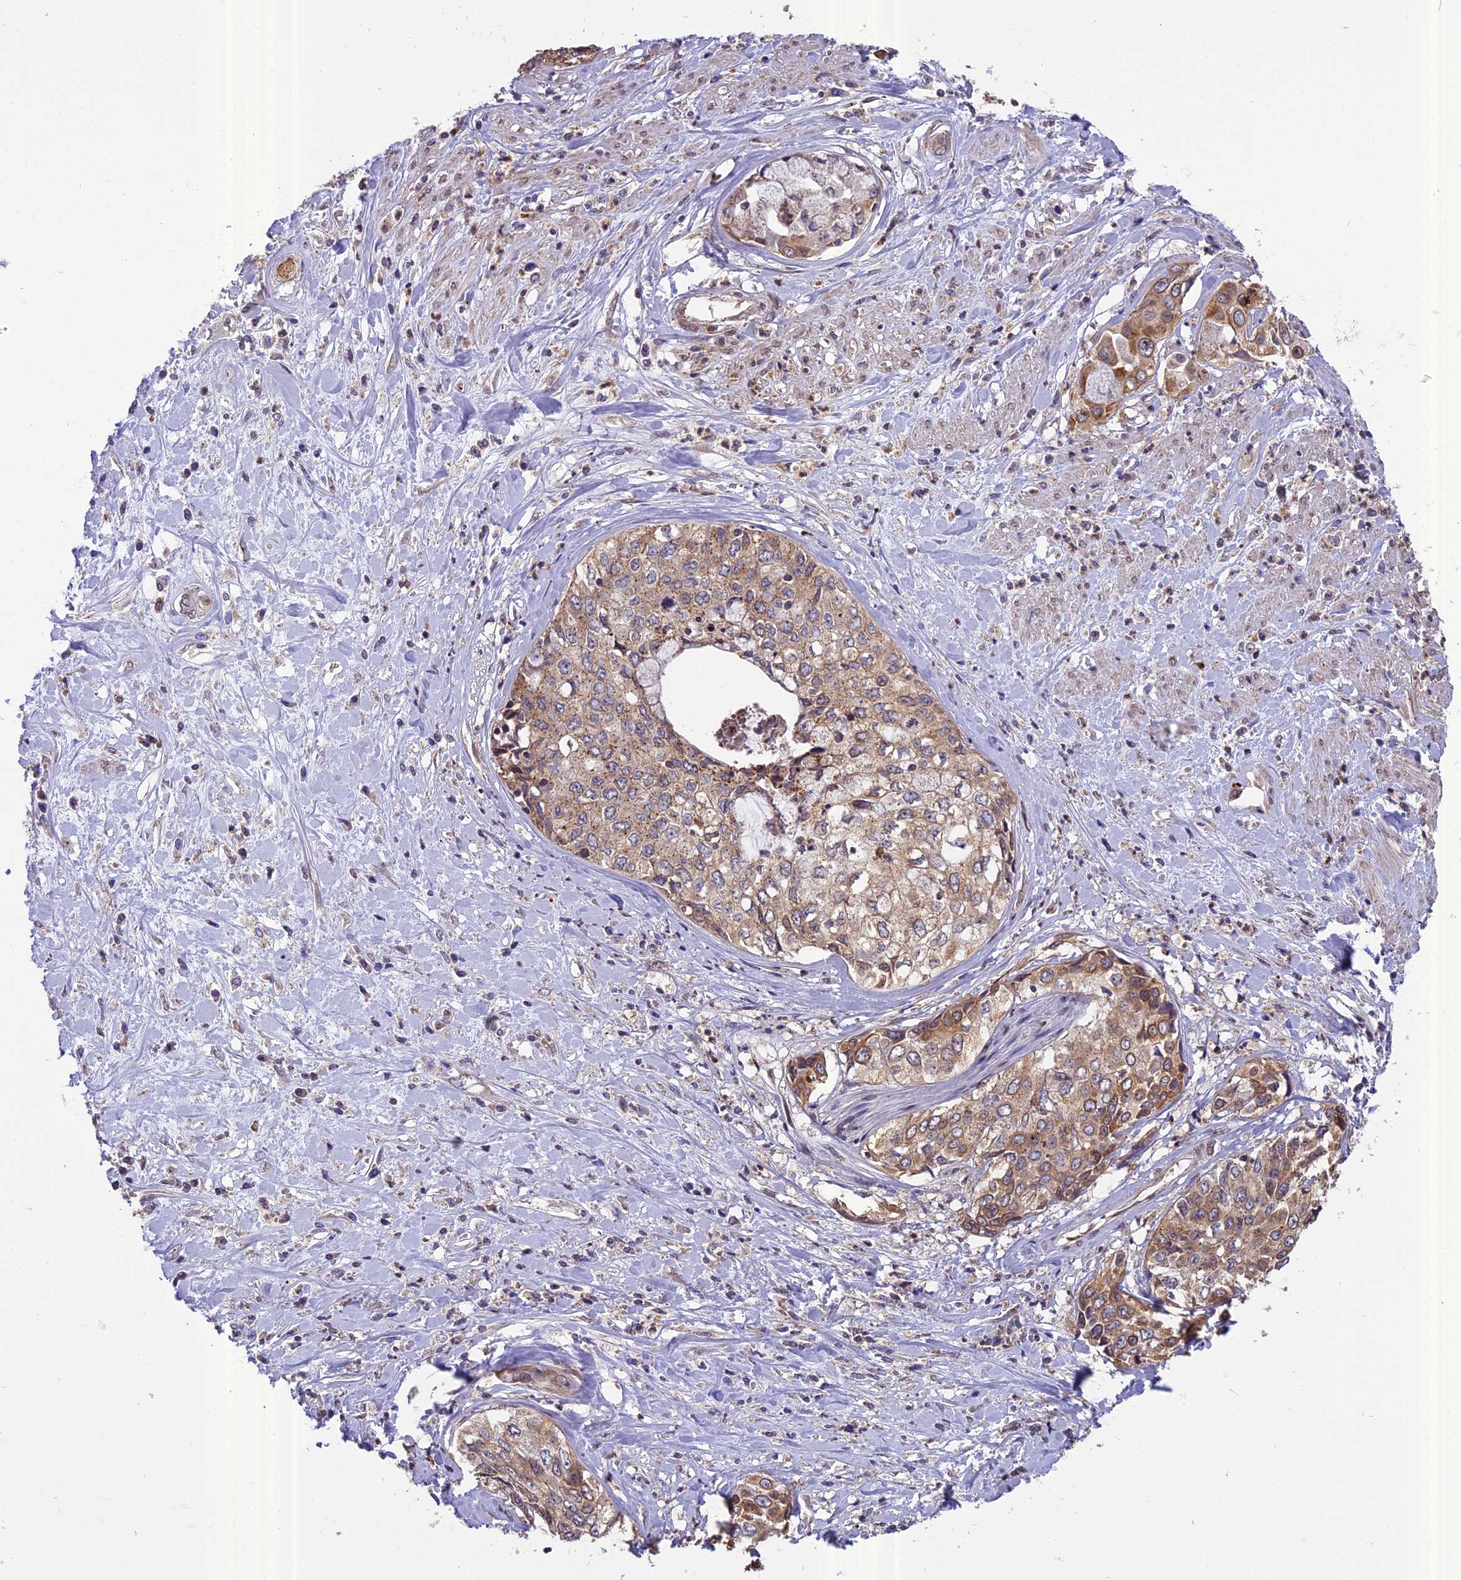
{"staining": {"intensity": "moderate", "quantity": ">75%", "location": "cytoplasmic/membranous"}, "tissue": "cervical cancer", "cell_type": "Tumor cells", "image_type": "cancer", "snomed": [{"axis": "morphology", "description": "Squamous cell carcinoma, NOS"}, {"axis": "topography", "description": "Cervix"}], "caption": "Cervical cancer stained for a protein displays moderate cytoplasmic/membranous positivity in tumor cells.", "gene": "CHMP2A", "patient": {"sex": "female", "age": 31}}